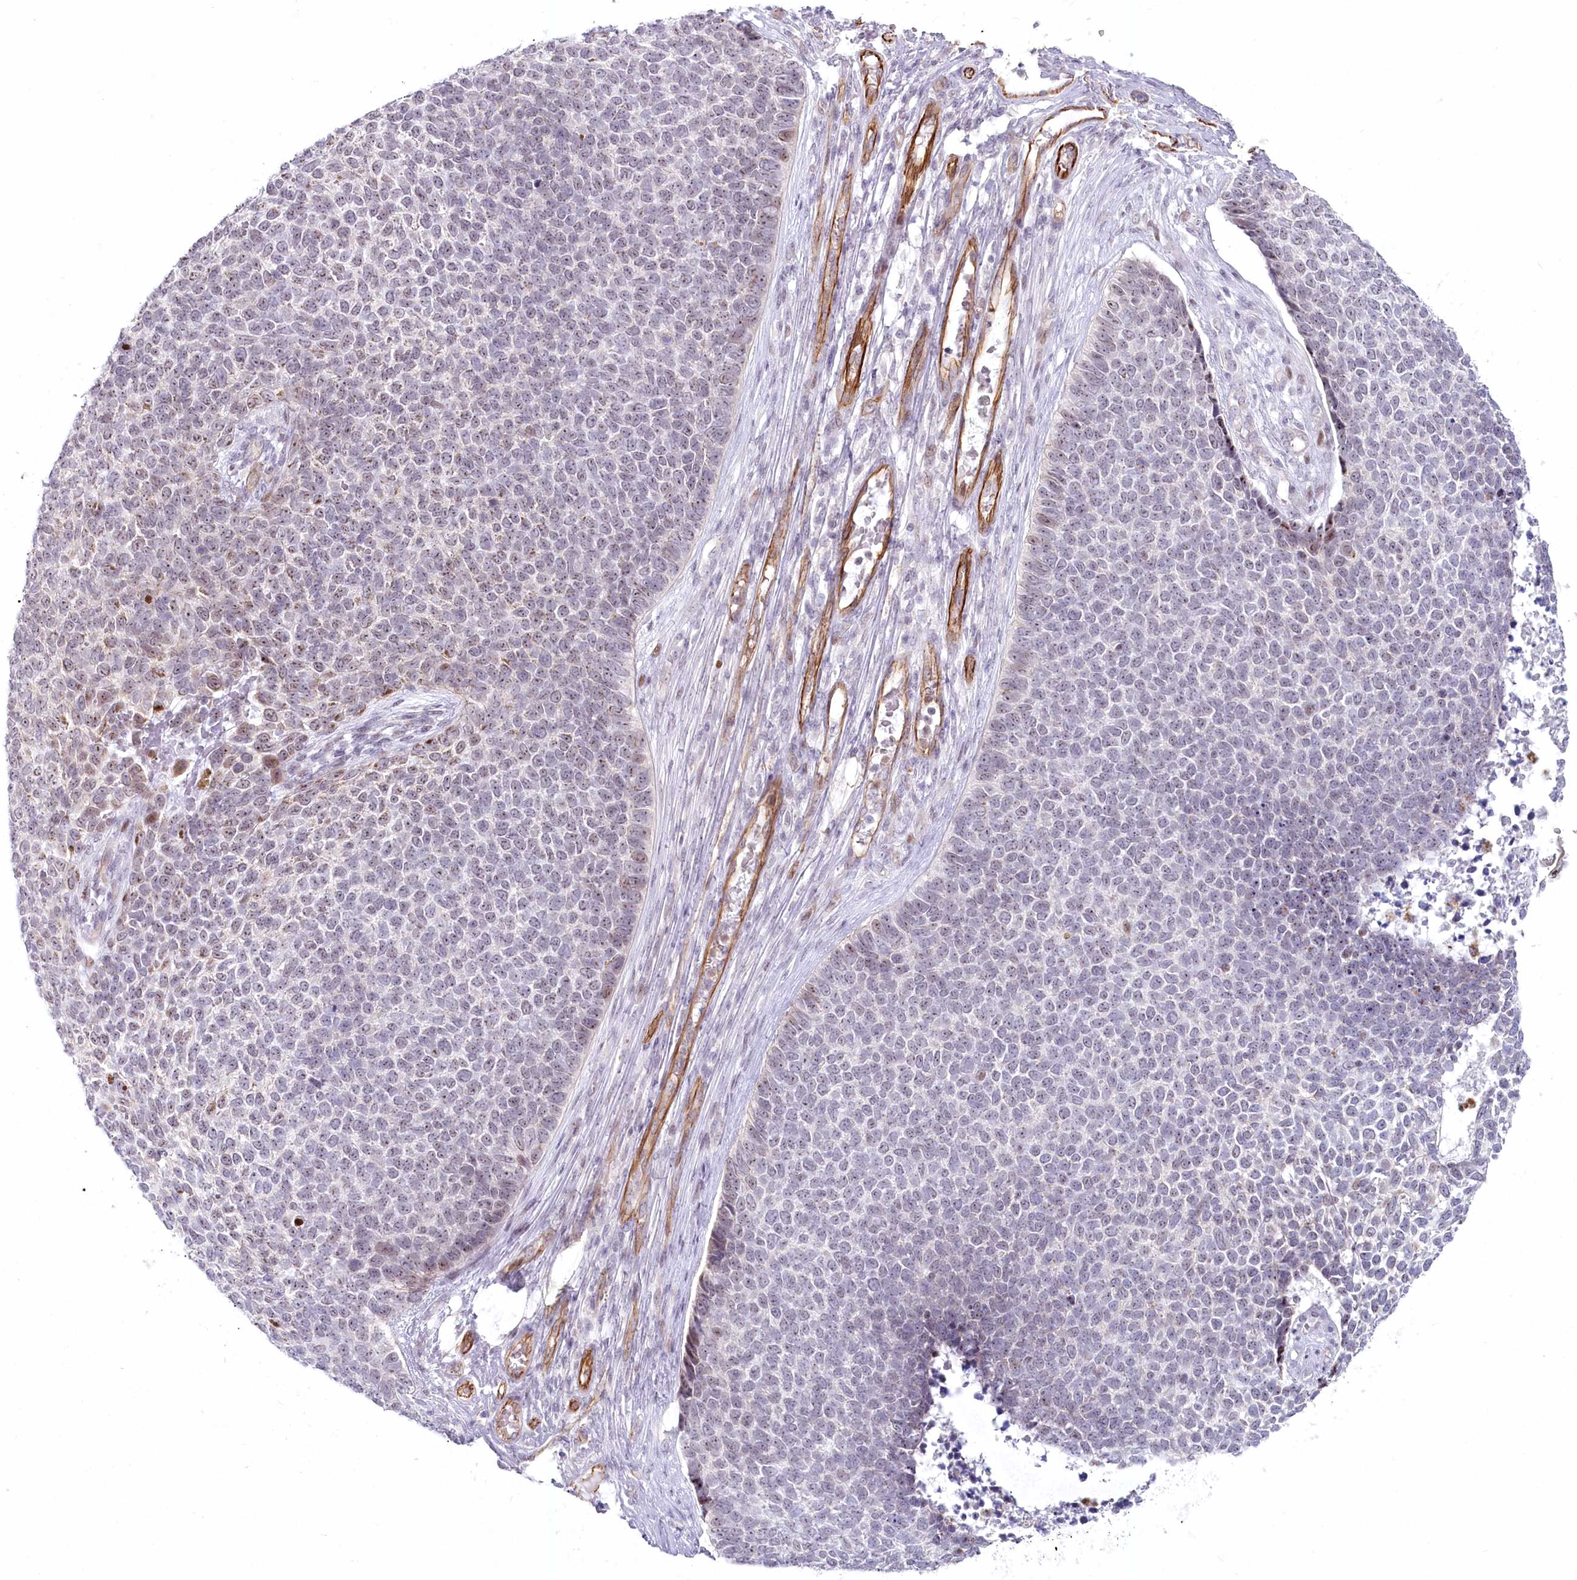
{"staining": {"intensity": "weak", "quantity": "<25%", "location": "nuclear"}, "tissue": "skin cancer", "cell_type": "Tumor cells", "image_type": "cancer", "snomed": [{"axis": "morphology", "description": "Basal cell carcinoma"}, {"axis": "topography", "description": "Skin"}], "caption": "A photomicrograph of skin cancer stained for a protein exhibits no brown staining in tumor cells.", "gene": "ABHD8", "patient": {"sex": "female", "age": 84}}